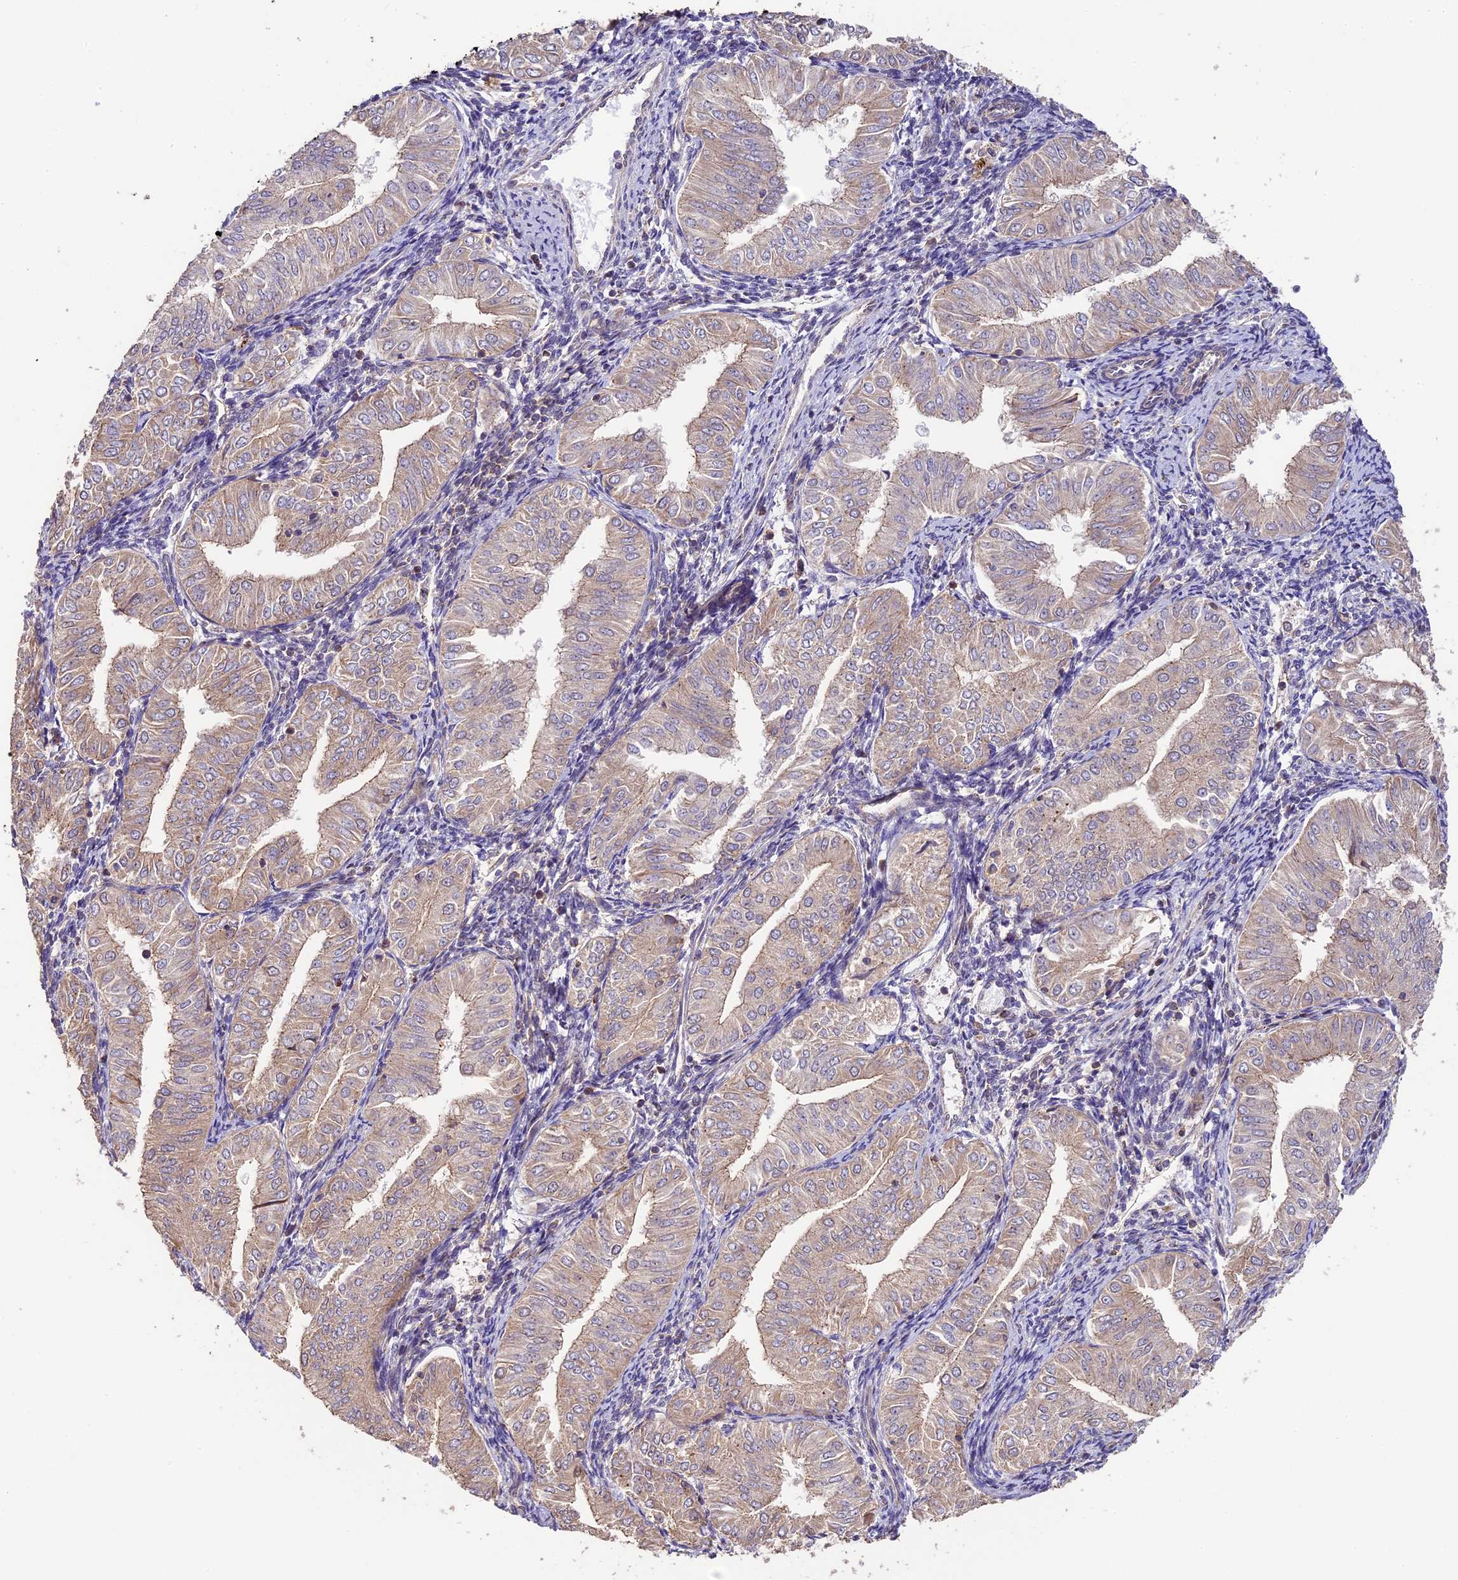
{"staining": {"intensity": "weak", "quantity": "25%-75%", "location": "cytoplasmic/membranous"}, "tissue": "endometrial cancer", "cell_type": "Tumor cells", "image_type": "cancer", "snomed": [{"axis": "morphology", "description": "Normal tissue, NOS"}, {"axis": "morphology", "description": "Adenocarcinoma, NOS"}, {"axis": "topography", "description": "Endometrium"}], "caption": "Immunohistochemical staining of human endometrial adenocarcinoma shows low levels of weak cytoplasmic/membranous protein positivity in approximately 25%-75% of tumor cells.", "gene": "BCAS4", "patient": {"sex": "female", "age": 53}}